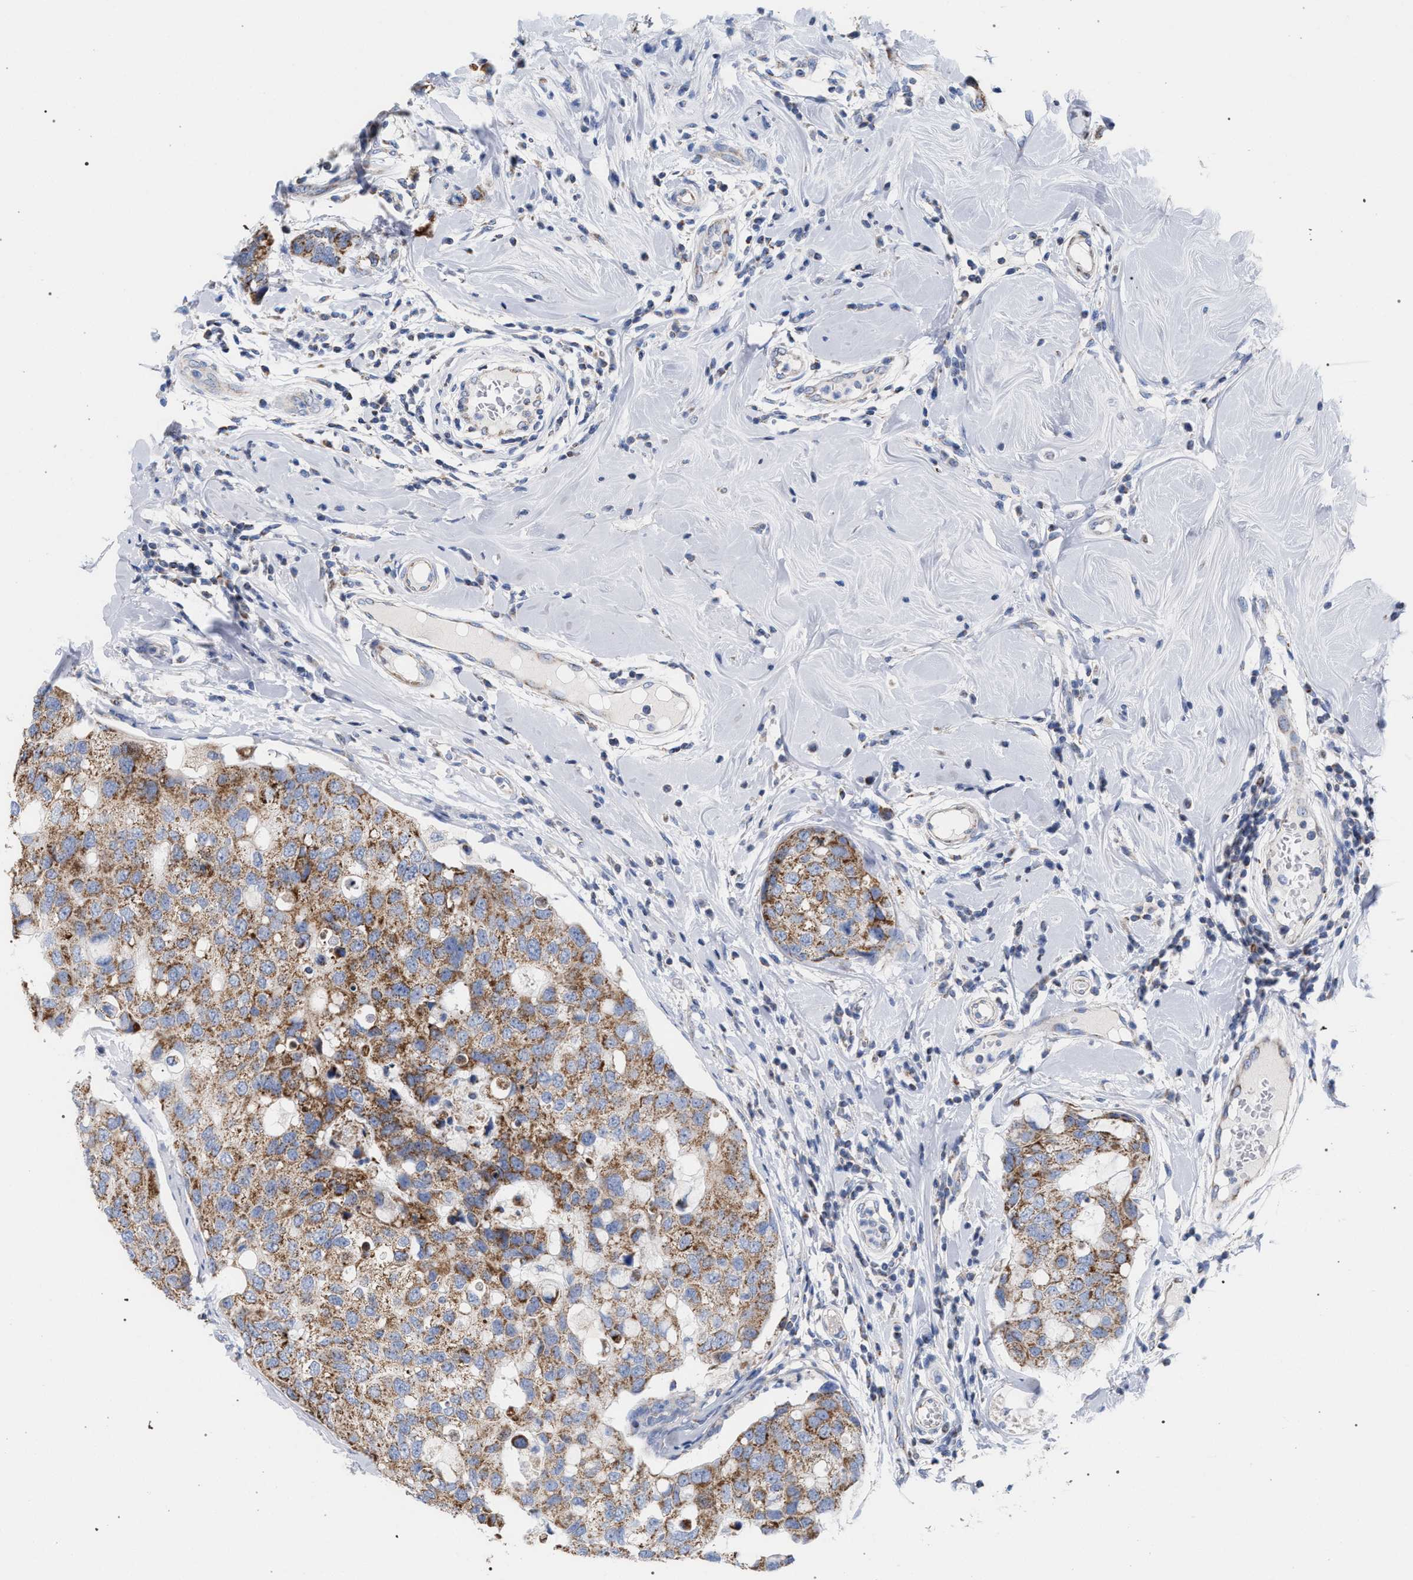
{"staining": {"intensity": "moderate", "quantity": ">75%", "location": "cytoplasmic/membranous"}, "tissue": "breast cancer", "cell_type": "Tumor cells", "image_type": "cancer", "snomed": [{"axis": "morphology", "description": "Duct carcinoma"}, {"axis": "topography", "description": "Breast"}], "caption": "Breast invasive ductal carcinoma tissue demonstrates moderate cytoplasmic/membranous staining in approximately >75% of tumor cells", "gene": "ECI2", "patient": {"sex": "female", "age": 27}}